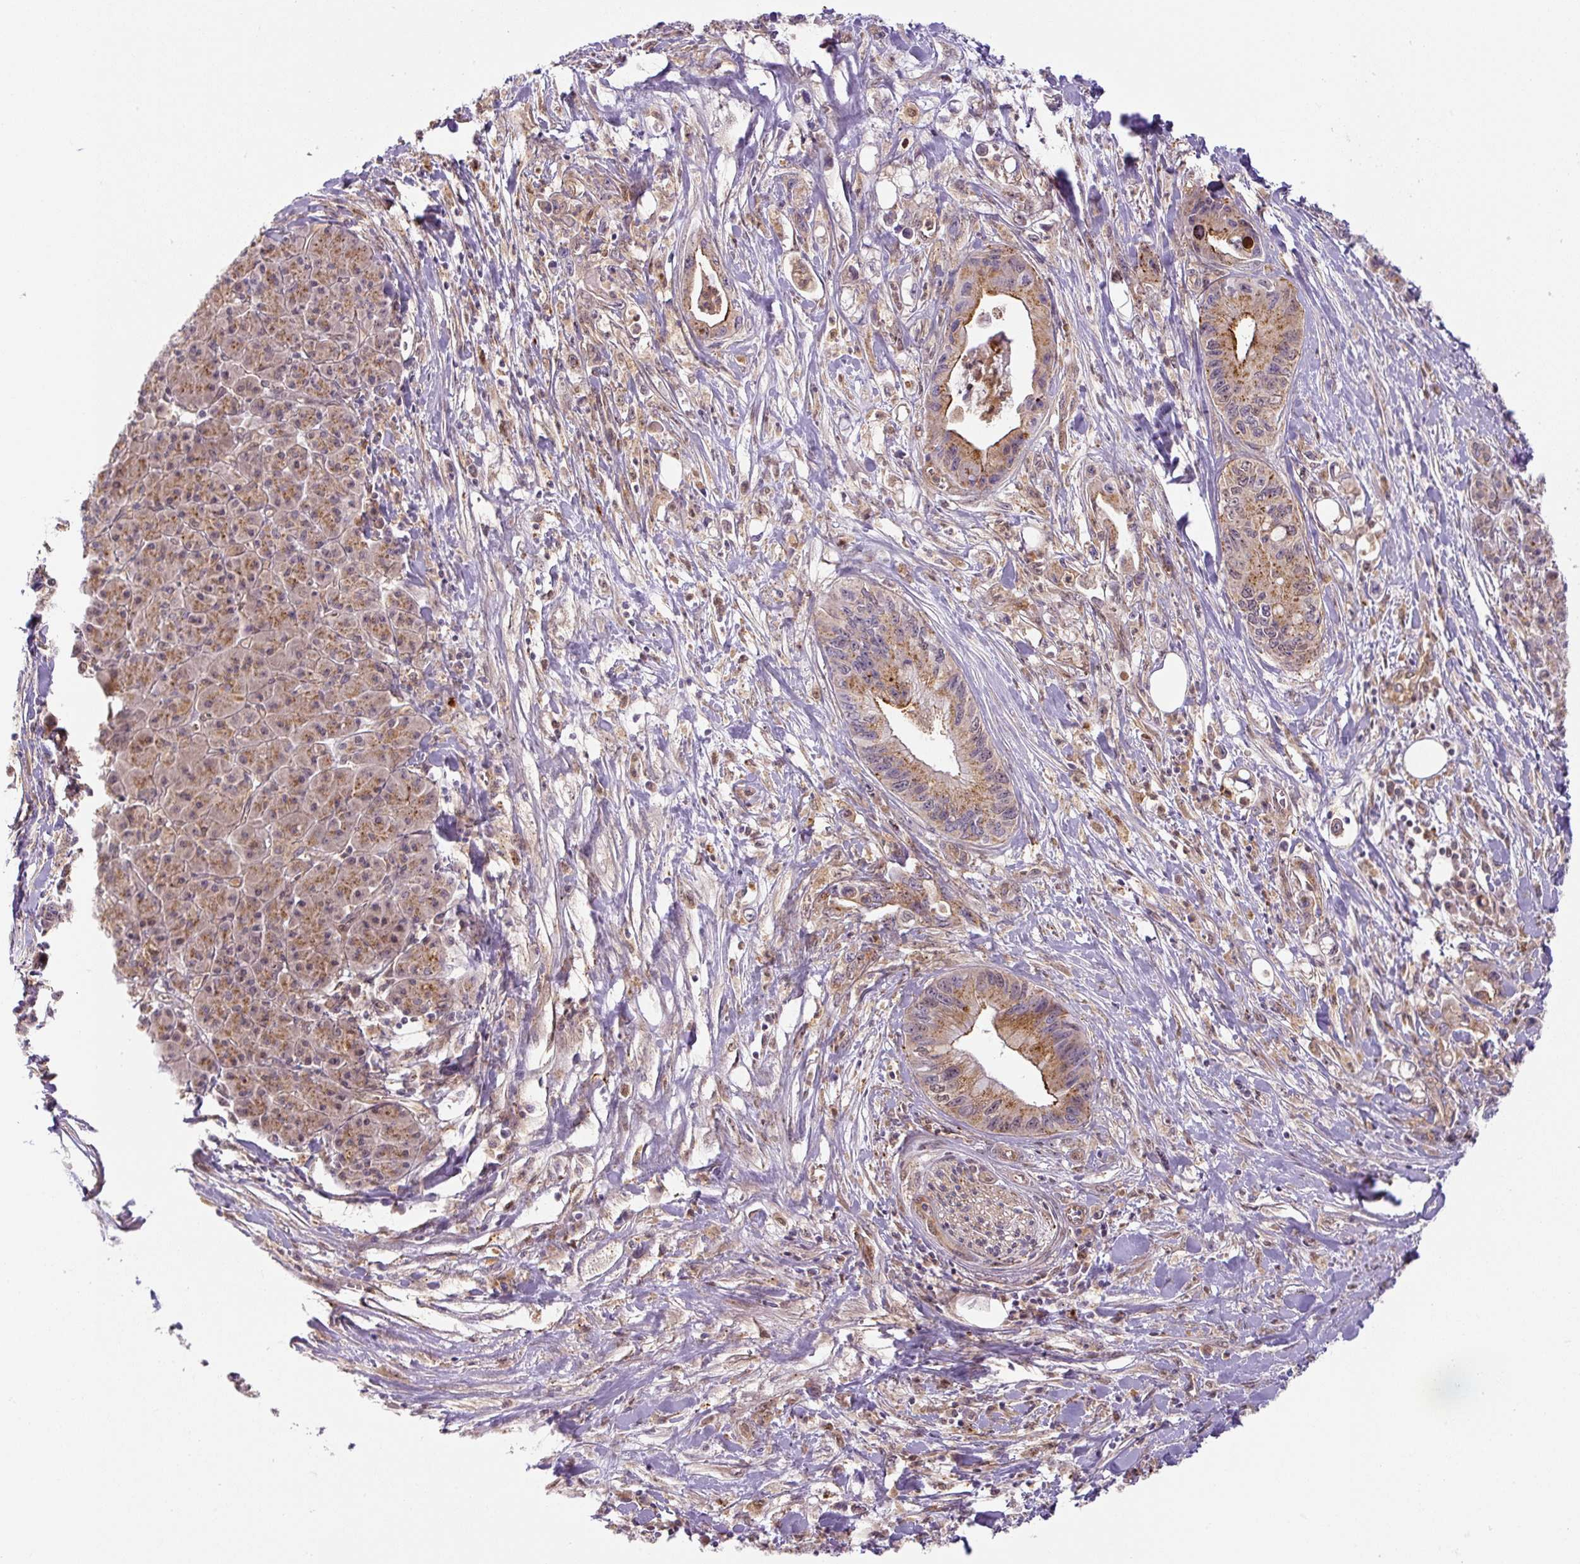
{"staining": {"intensity": "moderate", "quantity": ">75%", "location": "cytoplasmic/membranous"}, "tissue": "pancreatic cancer", "cell_type": "Tumor cells", "image_type": "cancer", "snomed": [{"axis": "morphology", "description": "Adenocarcinoma, NOS"}, {"axis": "topography", "description": "Pancreas"}], "caption": "Protein staining by IHC reveals moderate cytoplasmic/membranous positivity in approximately >75% of tumor cells in adenocarcinoma (pancreatic).", "gene": "ZSWIM7", "patient": {"sex": "male", "age": 61}}